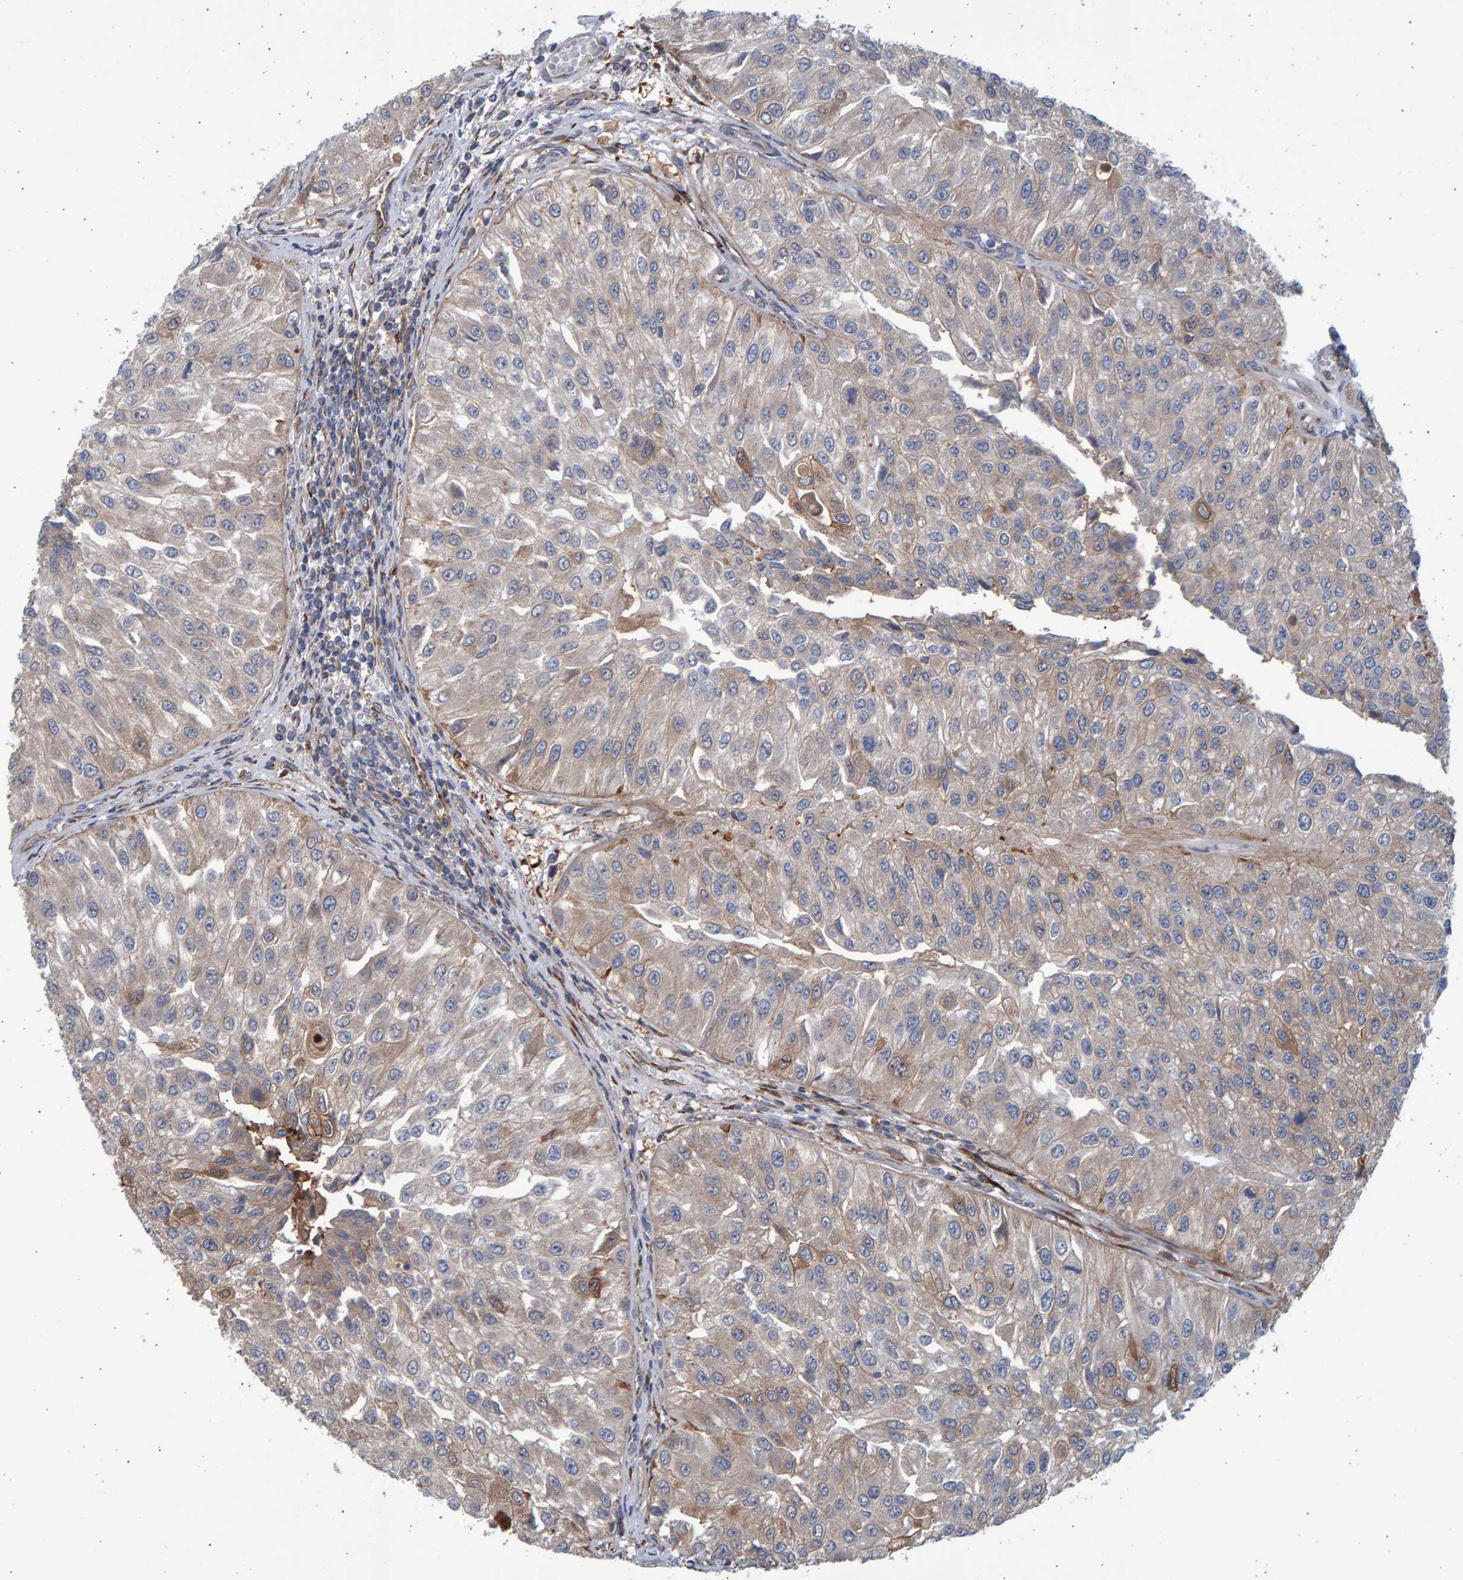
{"staining": {"intensity": "weak", "quantity": "<25%", "location": "cytoplasmic/membranous"}, "tissue": "urothelial cancer", "cell_type": "Tumor cells", "image_type": "cancer", "snomed": [{"axis": "morphology", "description": "Urothelial carcinoma, High grade"}, {"axis": "topography", "description": "Kidney"}, {"axis": "topography", "description": "Urinary bladder"}], "caption": "High power microscopy image of an immunohistochemistry photomicrograph of urothelial cancer, revealing no significant positivity in tumor cells. Nuclei are stained in blue.", "gene": "LRBA", "patient": {"sex": "male", "age": 77}}